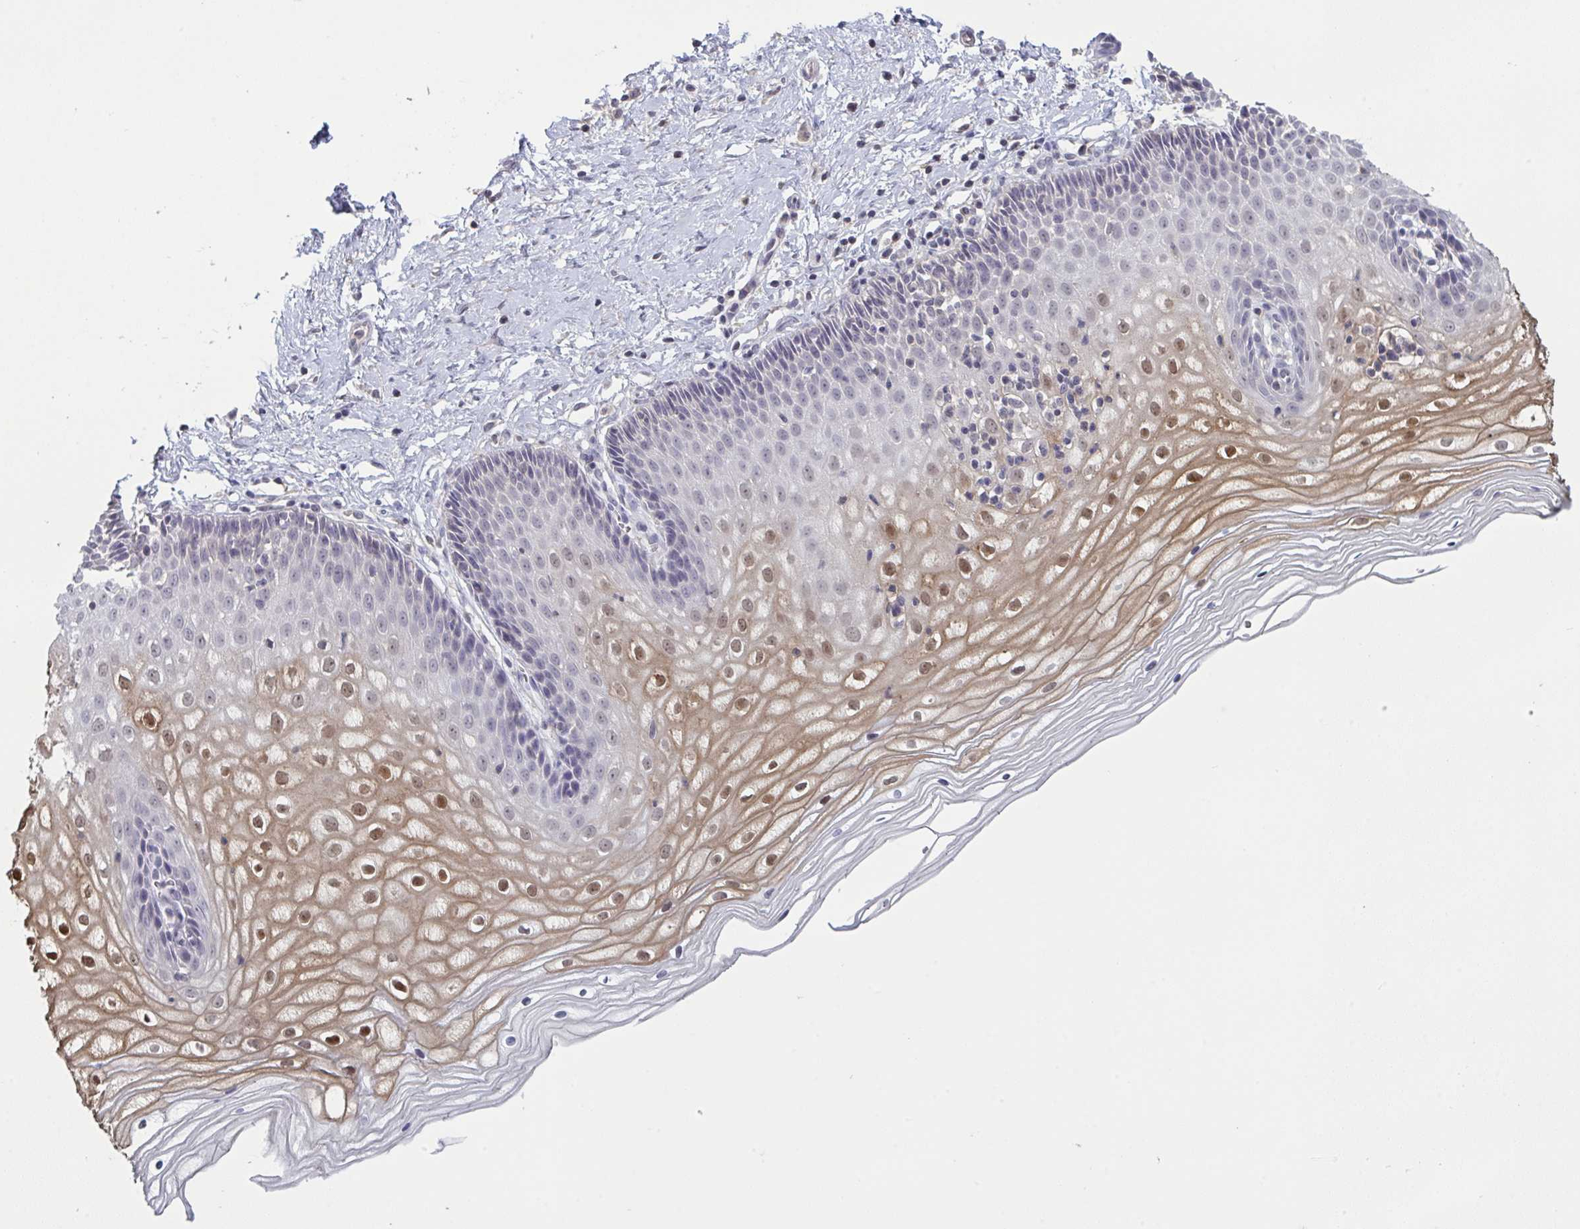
{"staining": {"intensity": "negative", "quantity": "none", "location": "none"}, "tissue": "cervix", "cell_type": "Glandular cells", "image_type": "normal", "snomed": [{"axis": "morphology", "description": "Normal tissue, NOS"}, {"axis": "topography", "description": "Cervix"}], "caption": "A high-resolution micrograph shows immunohistochemistry (IHC) staining of unremarkable cervix, which reveals no significant expression in glandular cells. (DAB (3,3'-diaminobenzidine) immunohistochemistry (IHC) with hematoxylin counter stain).", "gene": "ZNF784", "patient": {"sex": "female", "age": 36}}